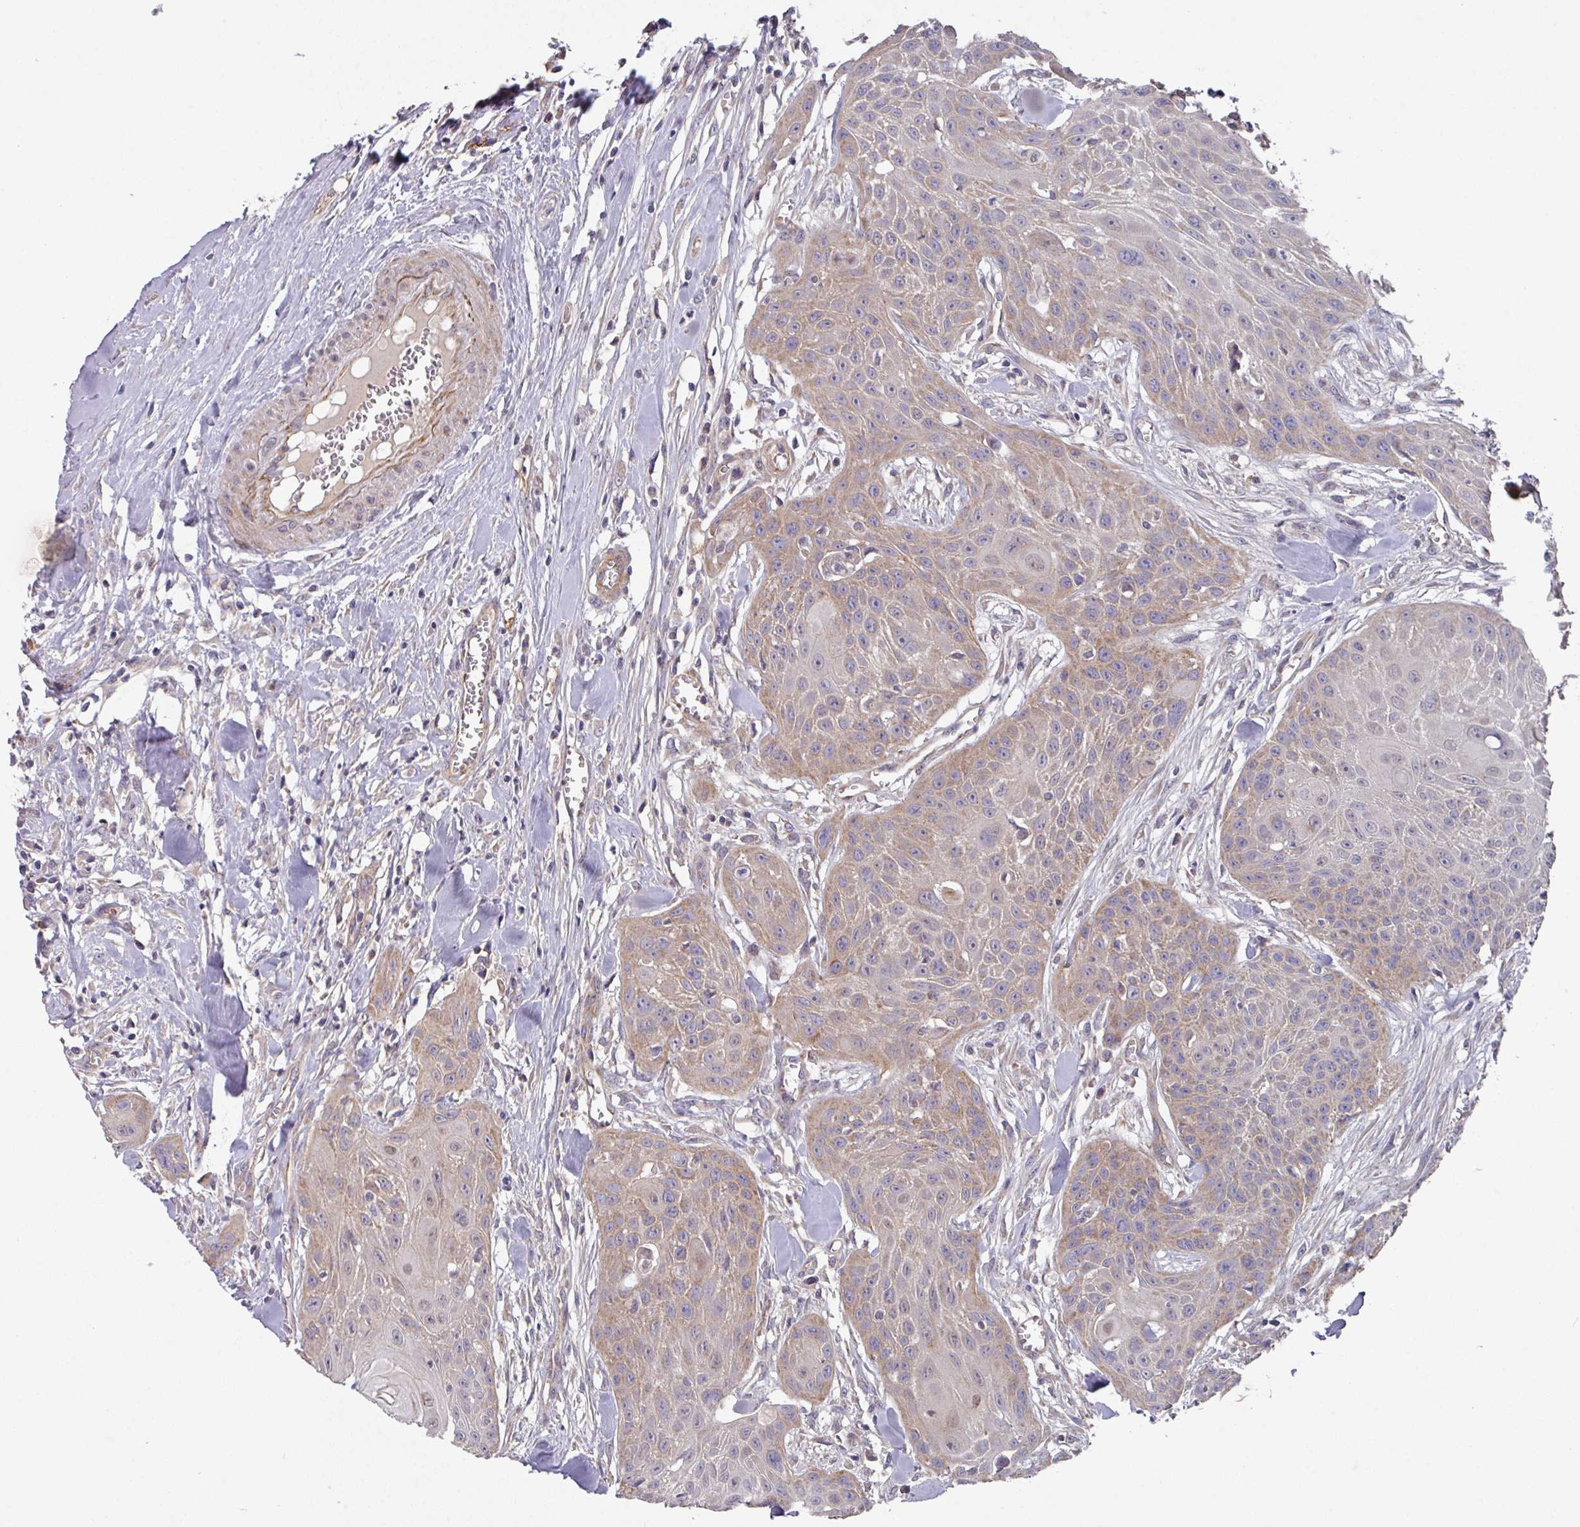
{"staining": {"intensity": "weak", "quantity": ">75%", "location": "cytoplasmic/membranous"}, "tissue": "head and neck cancer", "cell_type": "Tumor cells", "image_type": "cancer", "snomed": [{"axis": "morphology", "description": "Squamous cell carcinoma, NOS"}, {"axis": "topography", "description": "Lymph node"}, {"axis": "topography", "description": "Salivary gland"}, {"axis": "topography", "description": "Head-Neck"}], "caption": "DAB immunohistochemical staining of human squamous cell carcinoma (head and neck) shows weak cytoplasmic/membranous protein expression in approximately >75% of tumor cells. The staining was performed using DAB (3,3'-diaminobenzidine) to visualize the protein expression in brown, while the nuclei were stained in blue with hematoxylin (Magnification: 20x).", "gene": "DCAF12L2", "patient": {"sex": "female", "age": 74}}